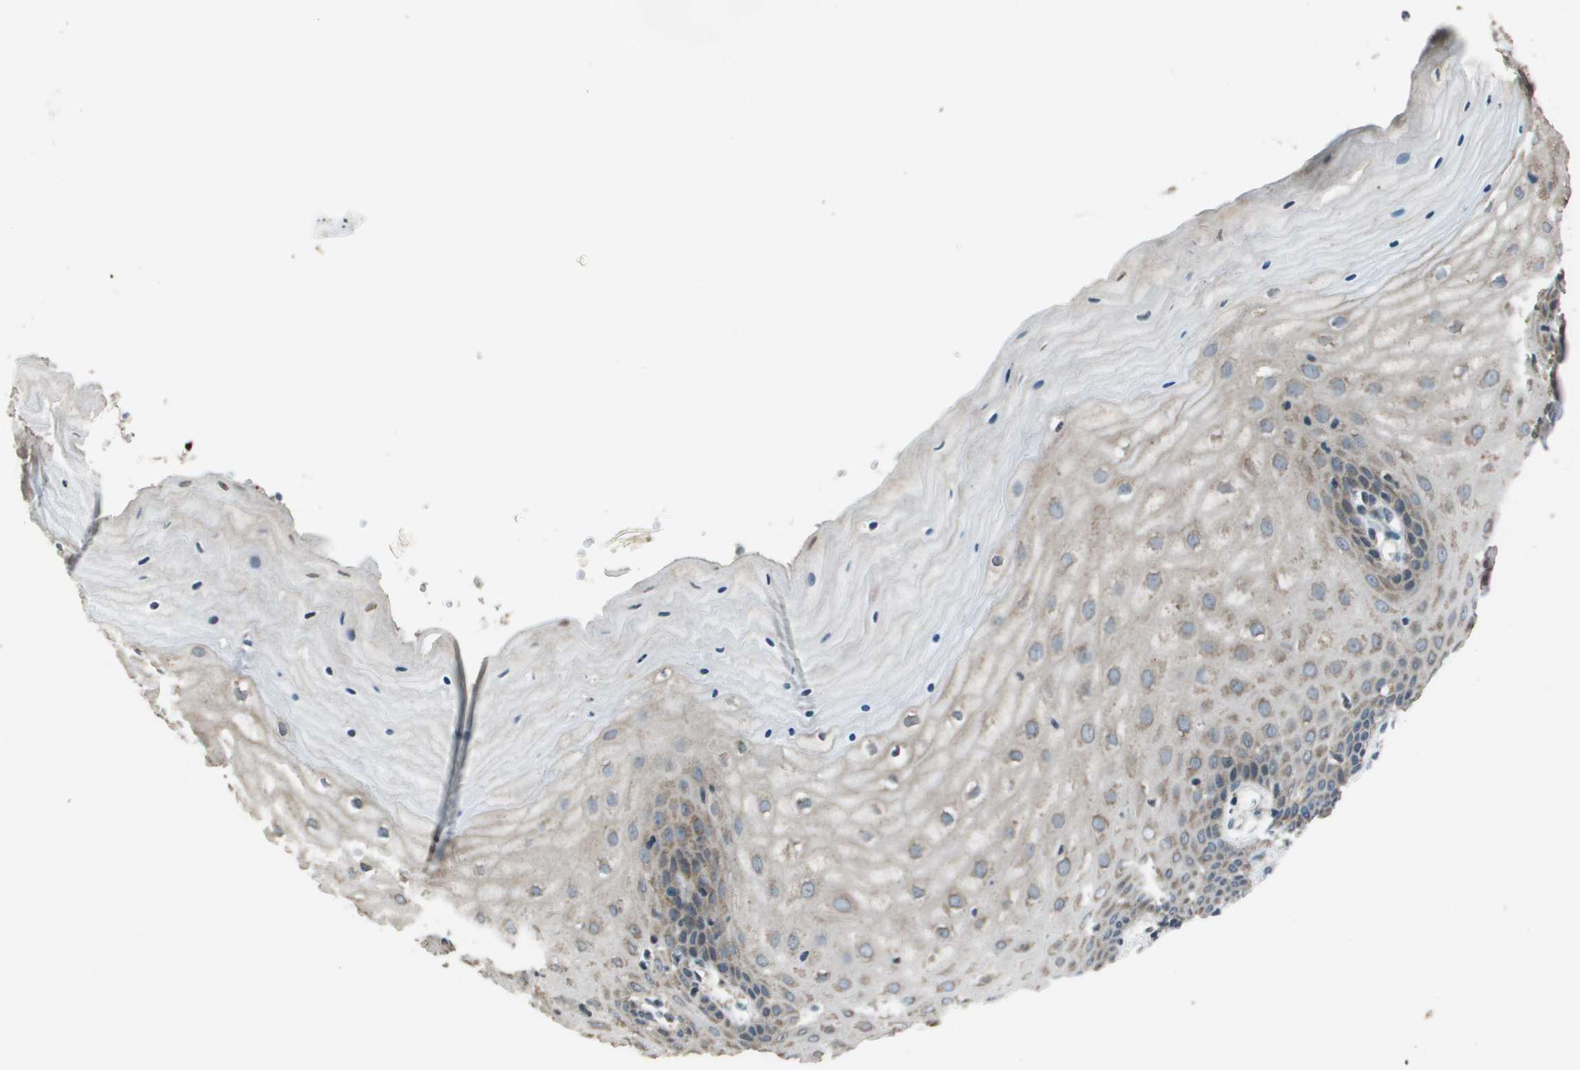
{"staining": {"intensity": "weak", "quantity": "25%-75%", "location": "cytoplasmic/membranous"}, "tissue": "cervix", "cell_type": "Glandular cells", "image_type": "normal", "snomed": [{"axis": "morphology", "description": "Normal tissue, NOS"}, {"axis": "topography", "description": "Cervix"}], "caption": "Immunohistochemical staining of normal cervix displays weak cytoplasmic/membranous protein staining in approximately 25%-75% of glandular cells.", "gene": "GOSR2", "patient": {"sex": "female", "age": 55}}